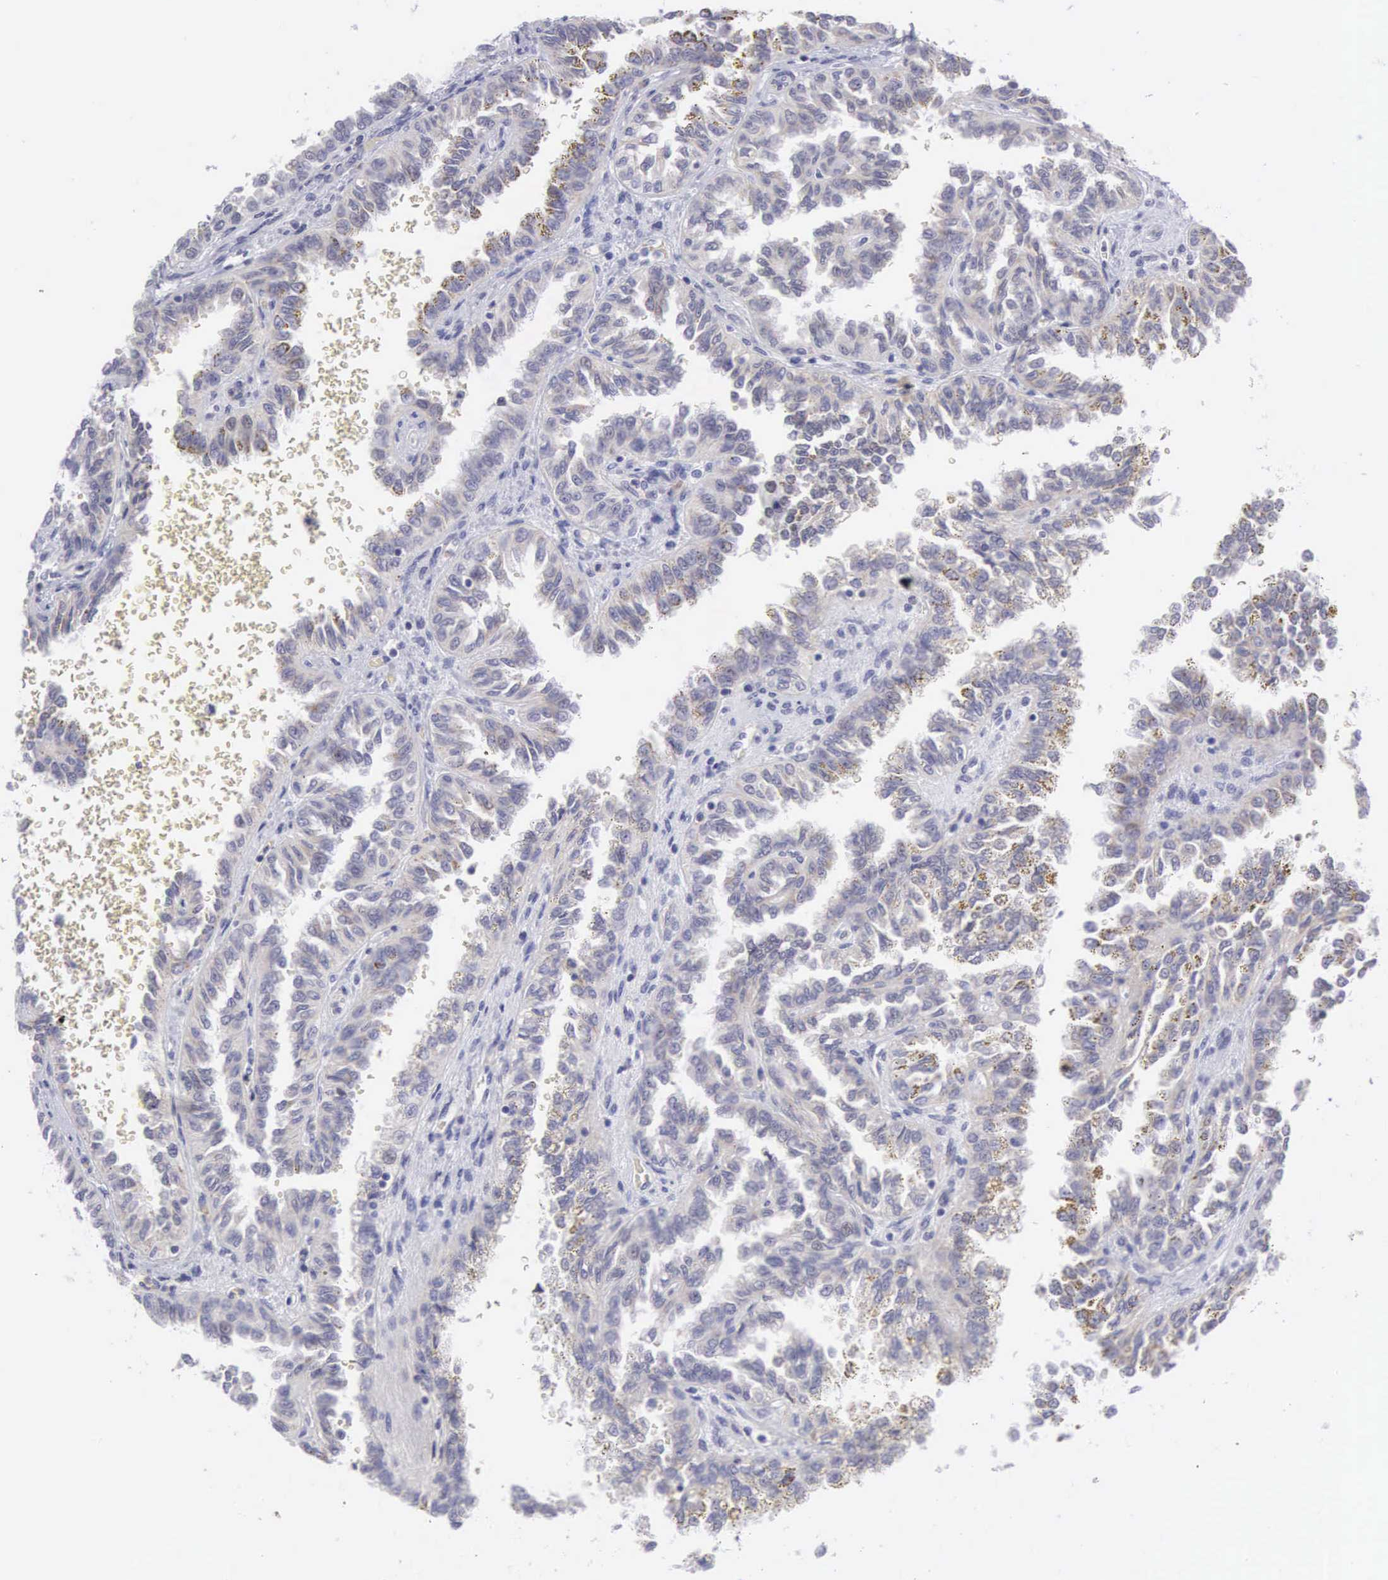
{"staining": {"intensity": "weak", "quantity": "<25%", "location": "cytoplasmic/membranous"}, "tissue": "renal cancer", "cell_type": "Tumor cells", "image_type": "cancer", "snomed": [{"axis": "morphology", "description": "Inflammation, NOS"}, {"axis": "morphology", "description": "Adenocarcinoma, NOS"}, {"axis": "topography", "description": "Kidney"}], "caption": "High power microscopy photomicrograph of an immunohistochemistry histopathology image of renal adenocarcinoma, revealing no significant expression in tumor cells.", "gene": "SOX11", "patient": {"sex": "male", "age": 68}}